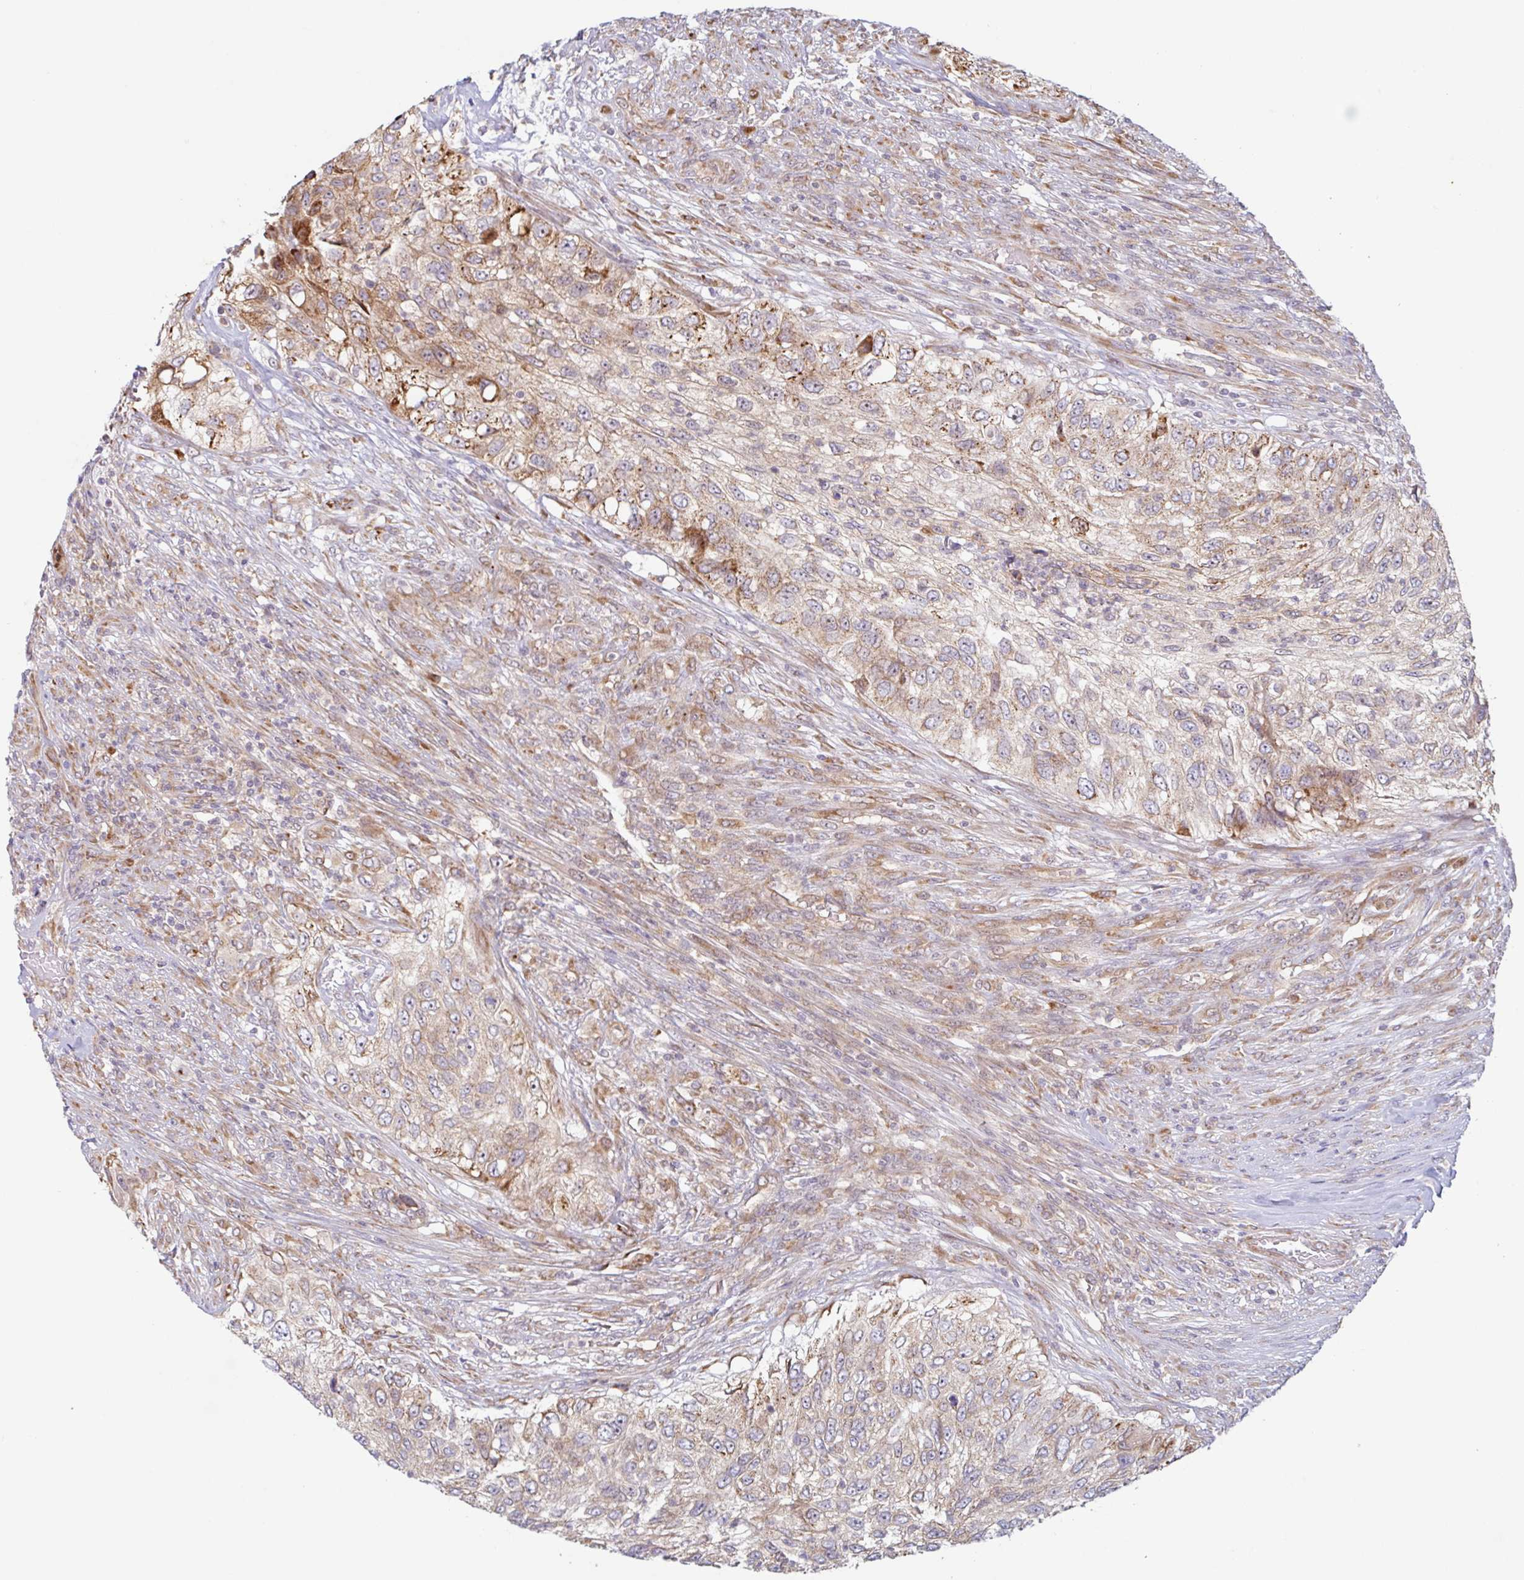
{"staining": {"intensity": "moderate", "quantity": "25%-75%", "location": "cytoplasmic/membranous"}, "tissue": "urothelial cancer", "cell_type": "Tumor cells", "image_type": "cancer", "snomed": [{"axis": "morphology", "description": "Urothelial carcinoma, High grade"}, {"axis": "topography", "description": "Urinary bladder"}], "caption": "About 25%-75% of tumor cells in urothelial cancer reveal moderate cytoplasmic/membranous protein staining as visualized by brown immunohistochemical staining.", "gene": "RIT1", "patient": {"sex": "female", "age": 60}}